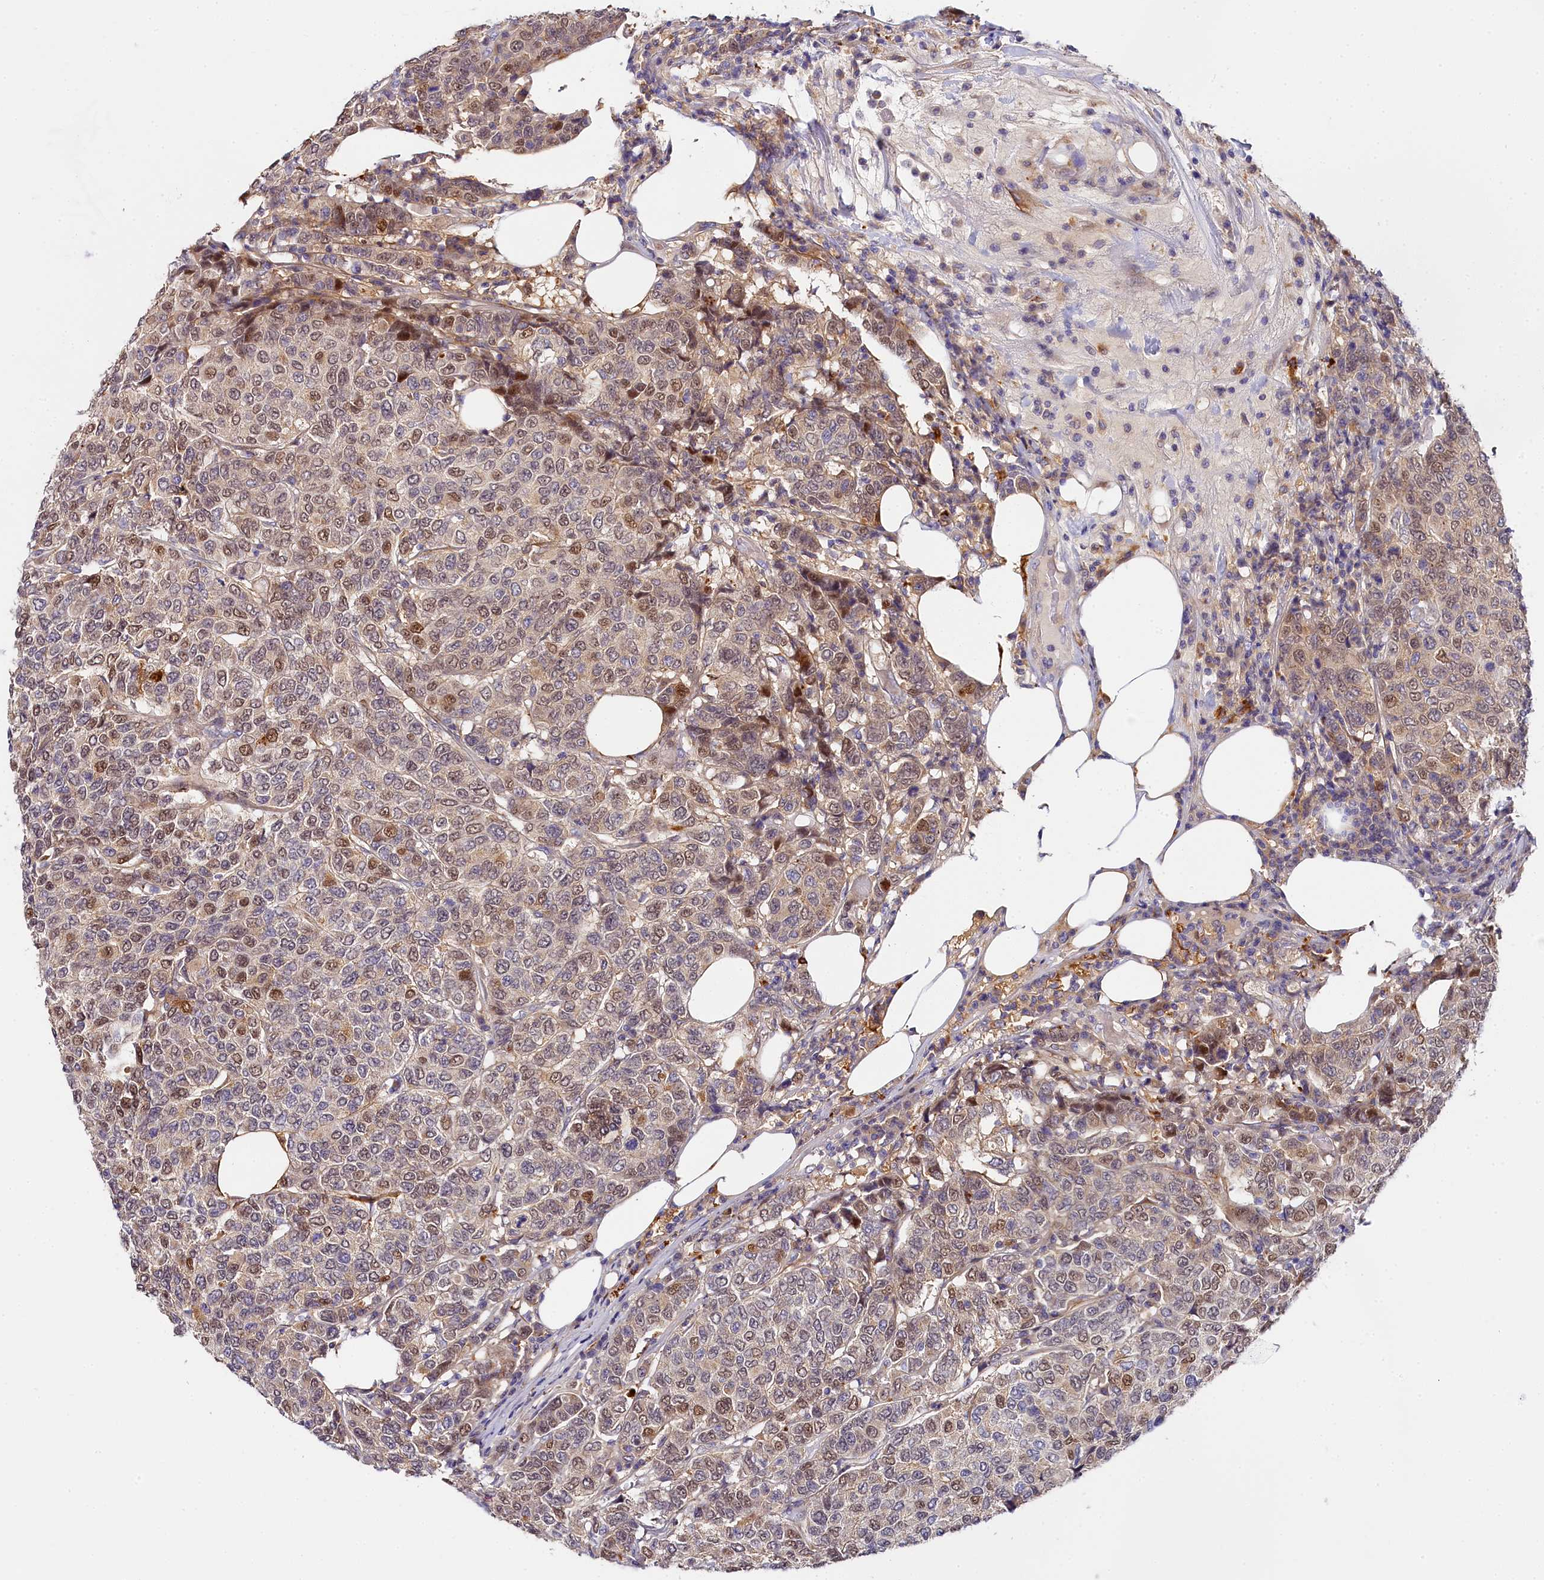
{"staining": {"intensity": "moderate", "quantity": "<25%", "location": "nuclear"}, "tissue": "breast cancer", "cell_type": "Tumor cells", "image_type": "cancer", "snomed": [{"axis": "morphology", "description": "Duct carcinoma"}, {"axis": "topography", "description": "Breast"}], "caption": "Protein analysis of breast cancer (infiltrating ductal carcinoma) tissue exhibits moderate nuclear positivity in approximately <25% of tumor cells.", "gene": "KATNB1", "patient": {"sex": "female", "age": 55}}